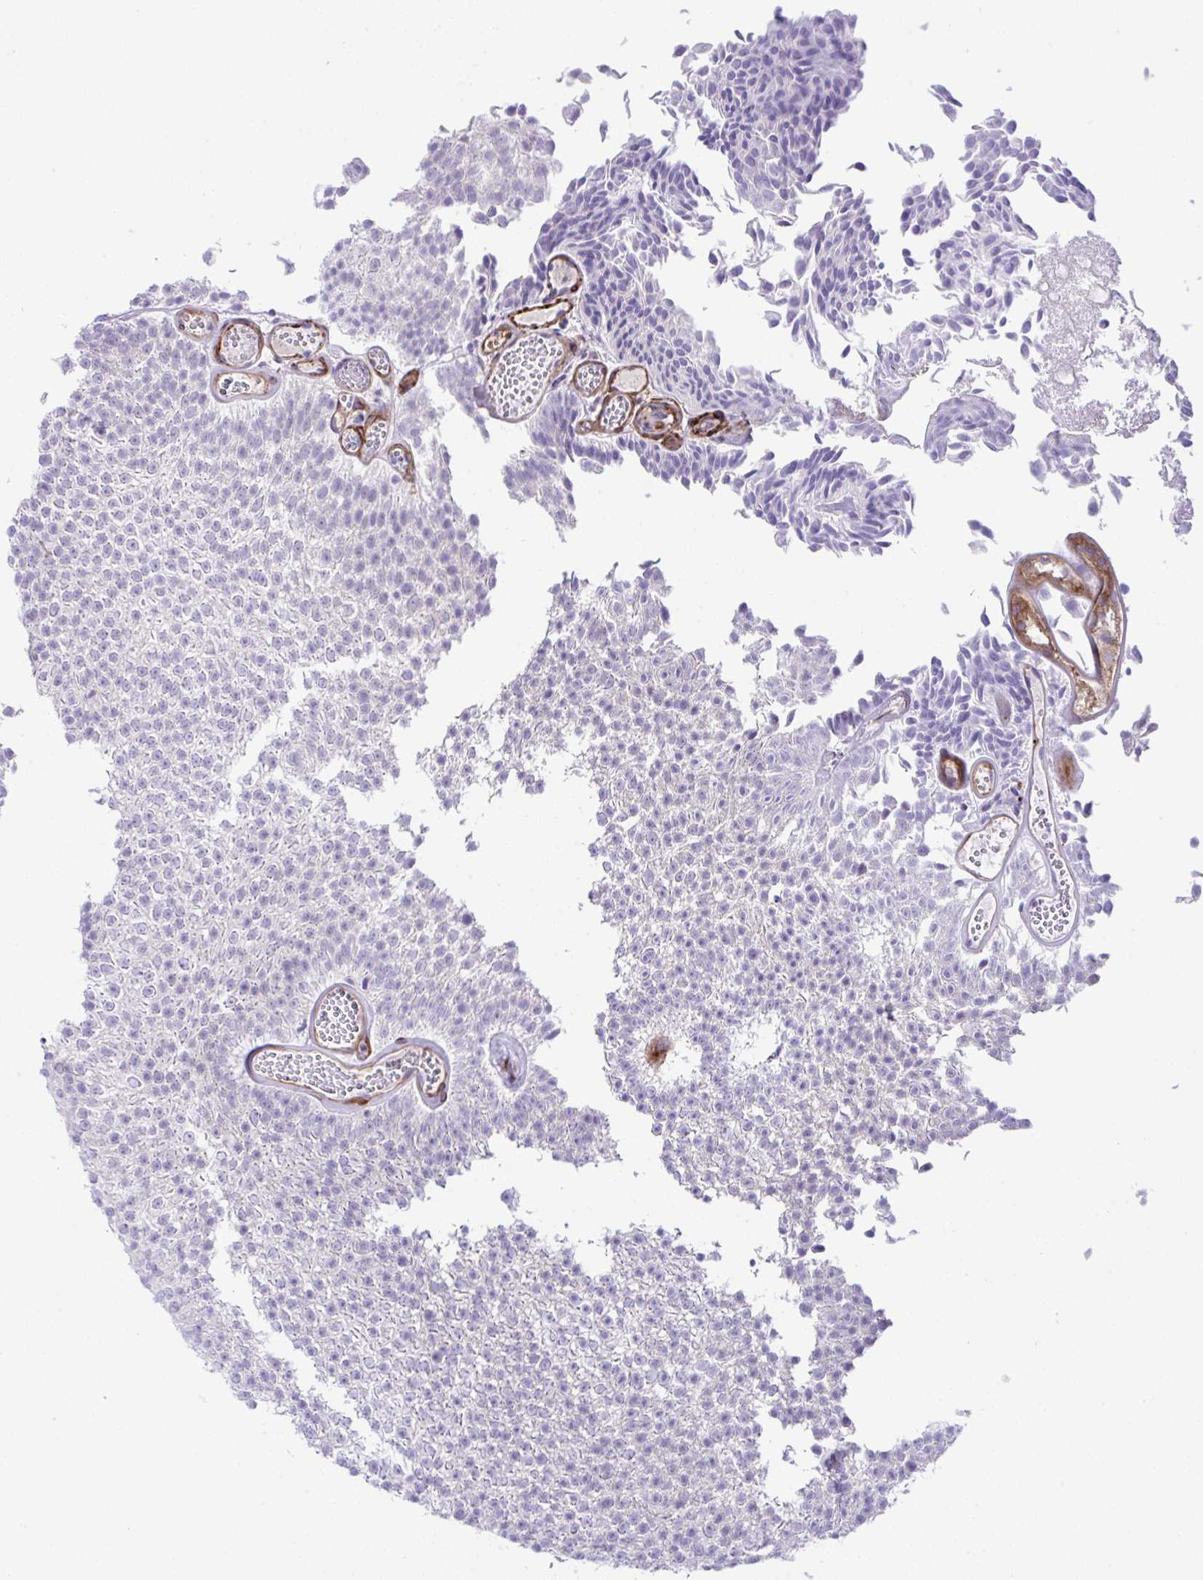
{"staining": {"intensity": "negative", "quantity": "none", "location": "none"}, "tissue": "urothelial cancer", "cell_type": "Tumor cells", "image_type": "cancer", "snomed": [{"axis": "morphology", "description": "Urothelial carcinoma, Low grade"}, {"axis": "topography", "description": "Urinary bladder"}], "caption": "The image displays no staining of tumor cells in low-grade urothelial carcinoma.", "gene": "FBXO34", "patient": {"sex": "male", "age": 82}}